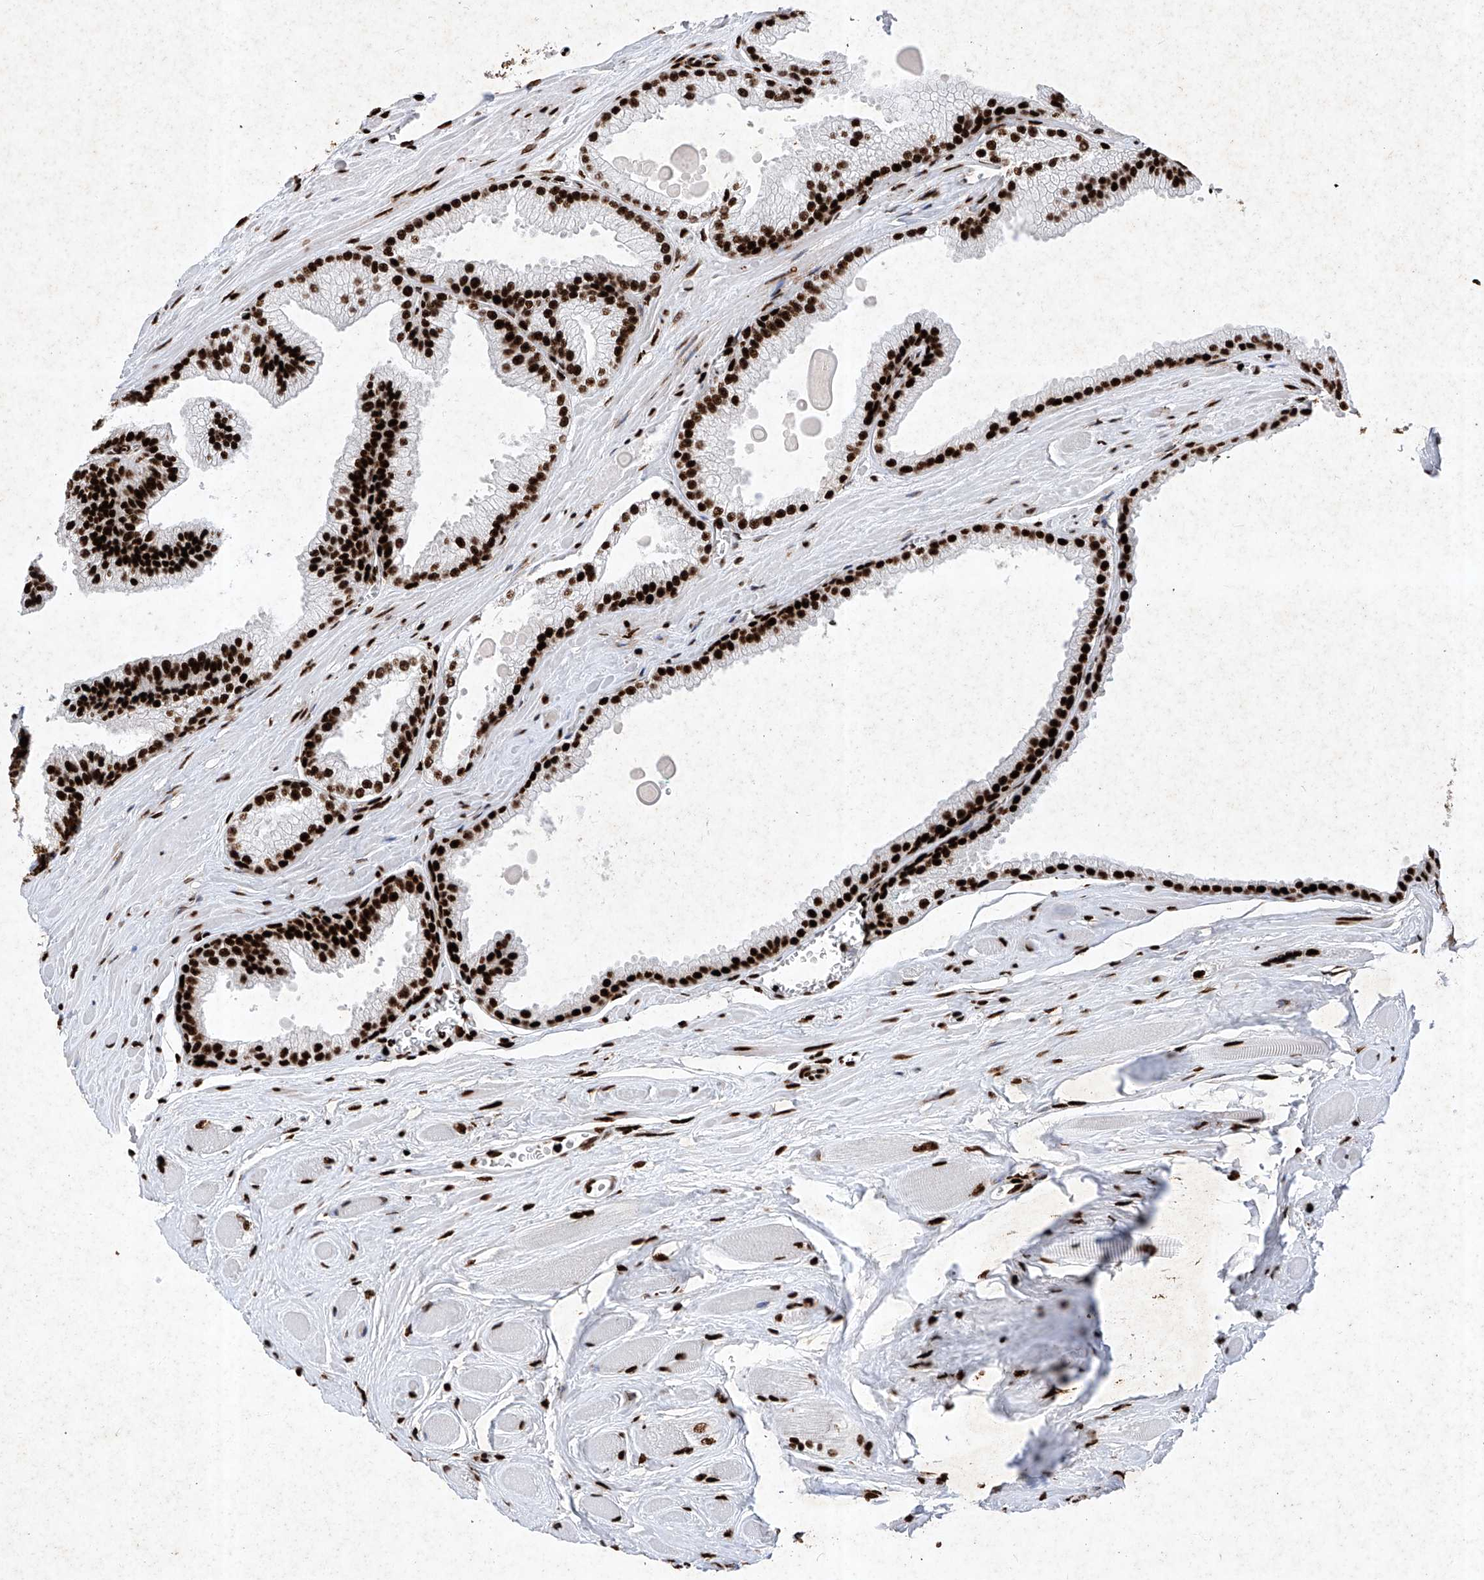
{"staining": {"intensity": "strong", "quantity": ">75%", "location": "nuclear"}, "tissue": "prostate cancer", "cell_type": "Tumor cells", "image_type": "cancer", "snomed": [{"axis": "morphology", "description": "Adenocarcinoma, Low grade"}, {"axis": "topography", "description": "Prostate"}], "caption": "Prostate cancer tissue reveals strong nuclear expression in approximately >75% of tumor cells", "gene": "SRSF6", "patient": {"sex": "male", "age": 59}}